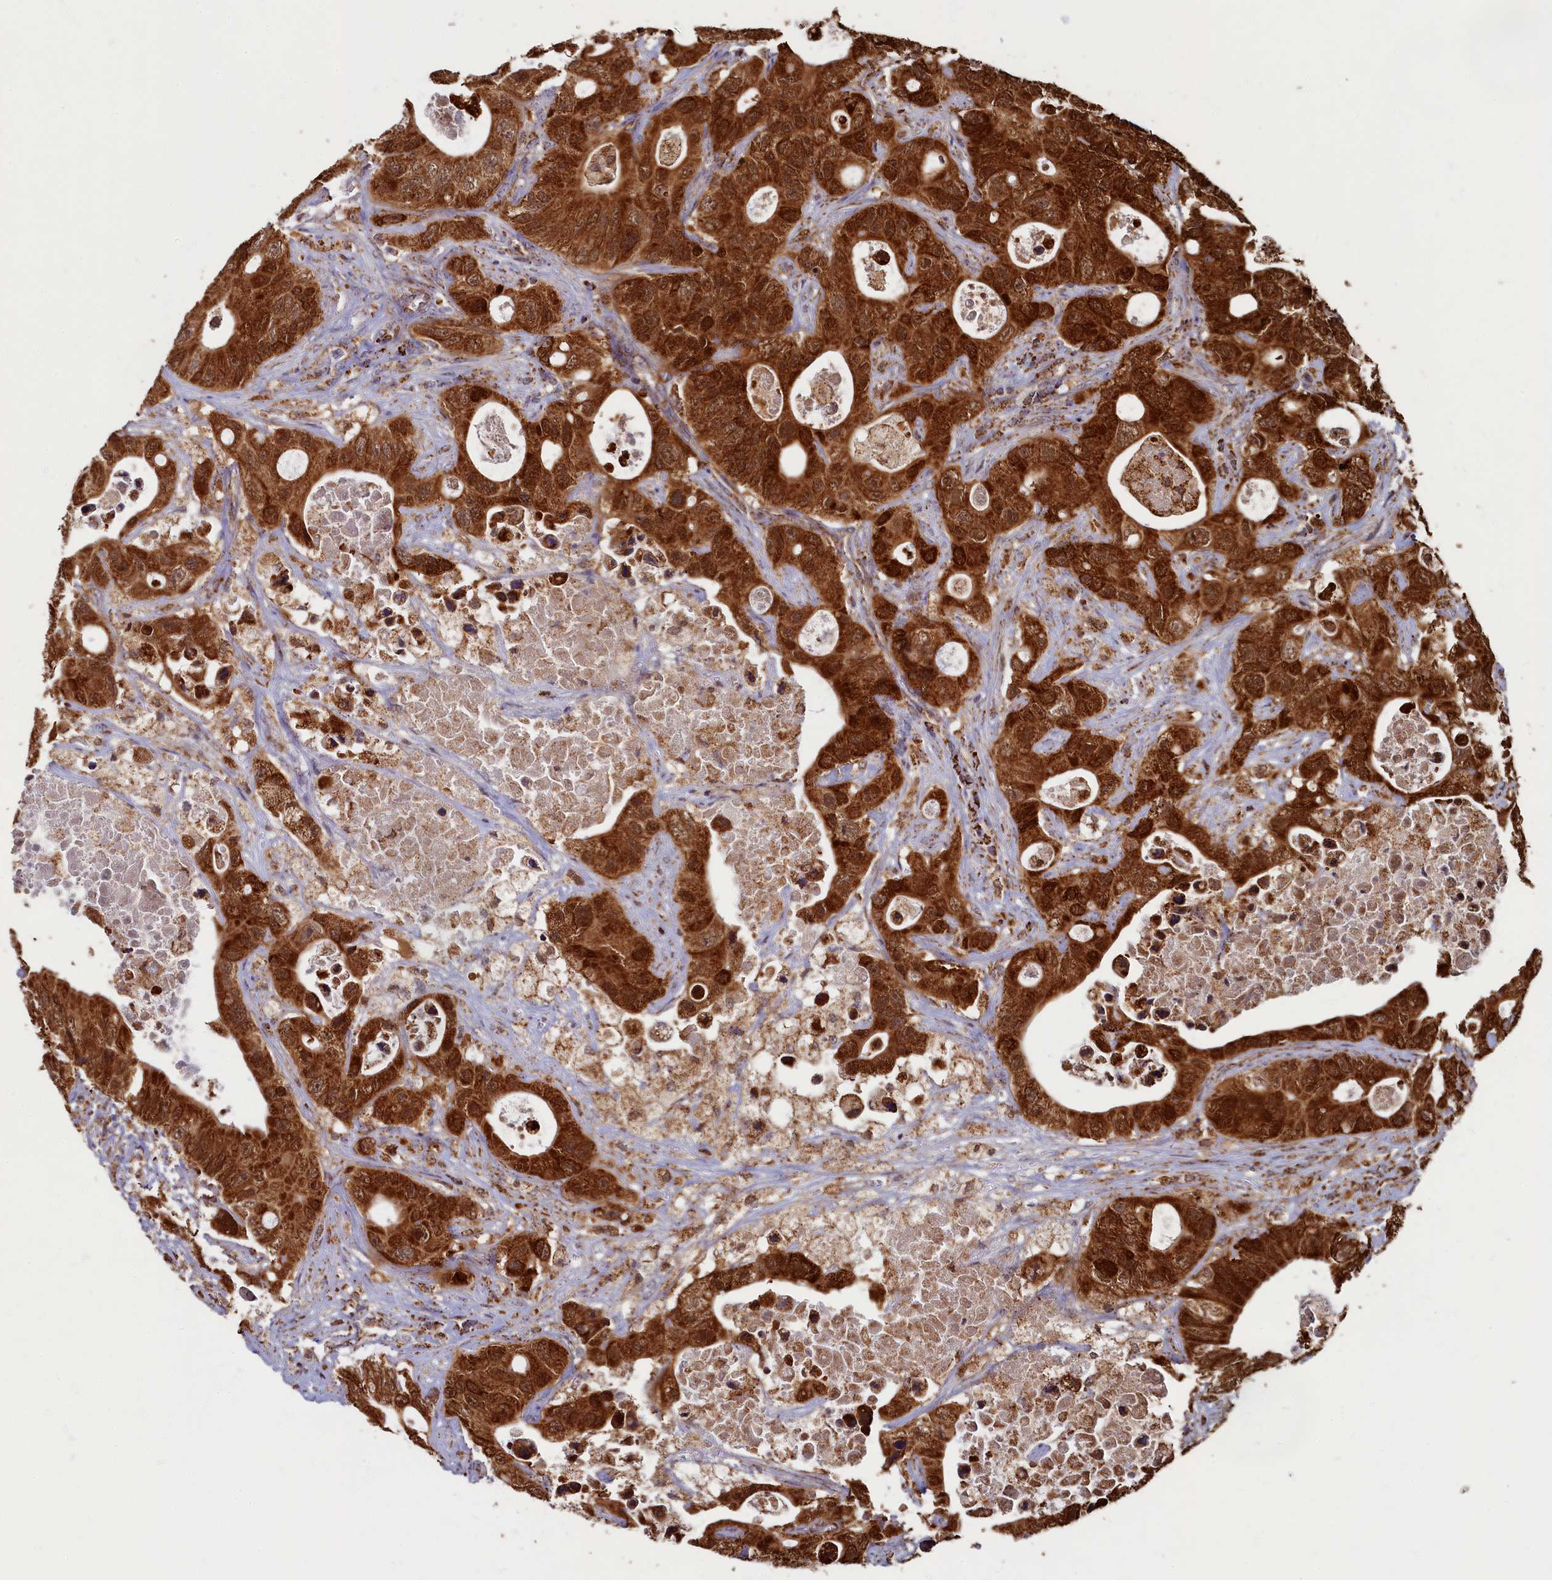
{"staining": {"intensity": "strong", "quantity": ">75%", "location": "cytoplasmic/membranous"}, "tissue": "colorectal cancer", "cell_type": "Tumor cells", "image_type": "cancer", "snomed": [{"axis": "morphology", "description": "Adenocarcinoma, NOS"}, {"axis": "topography", "description": "Colon"}], "caption": "This photomicrograph demonstrates immunohistochemistry staining of colorectal cancer, with high strong cytoplasmic/membranous staining in approximately >75% of tumor cells.", "gene": "SPR", "patient": {"sex": "female", "age": 46}}